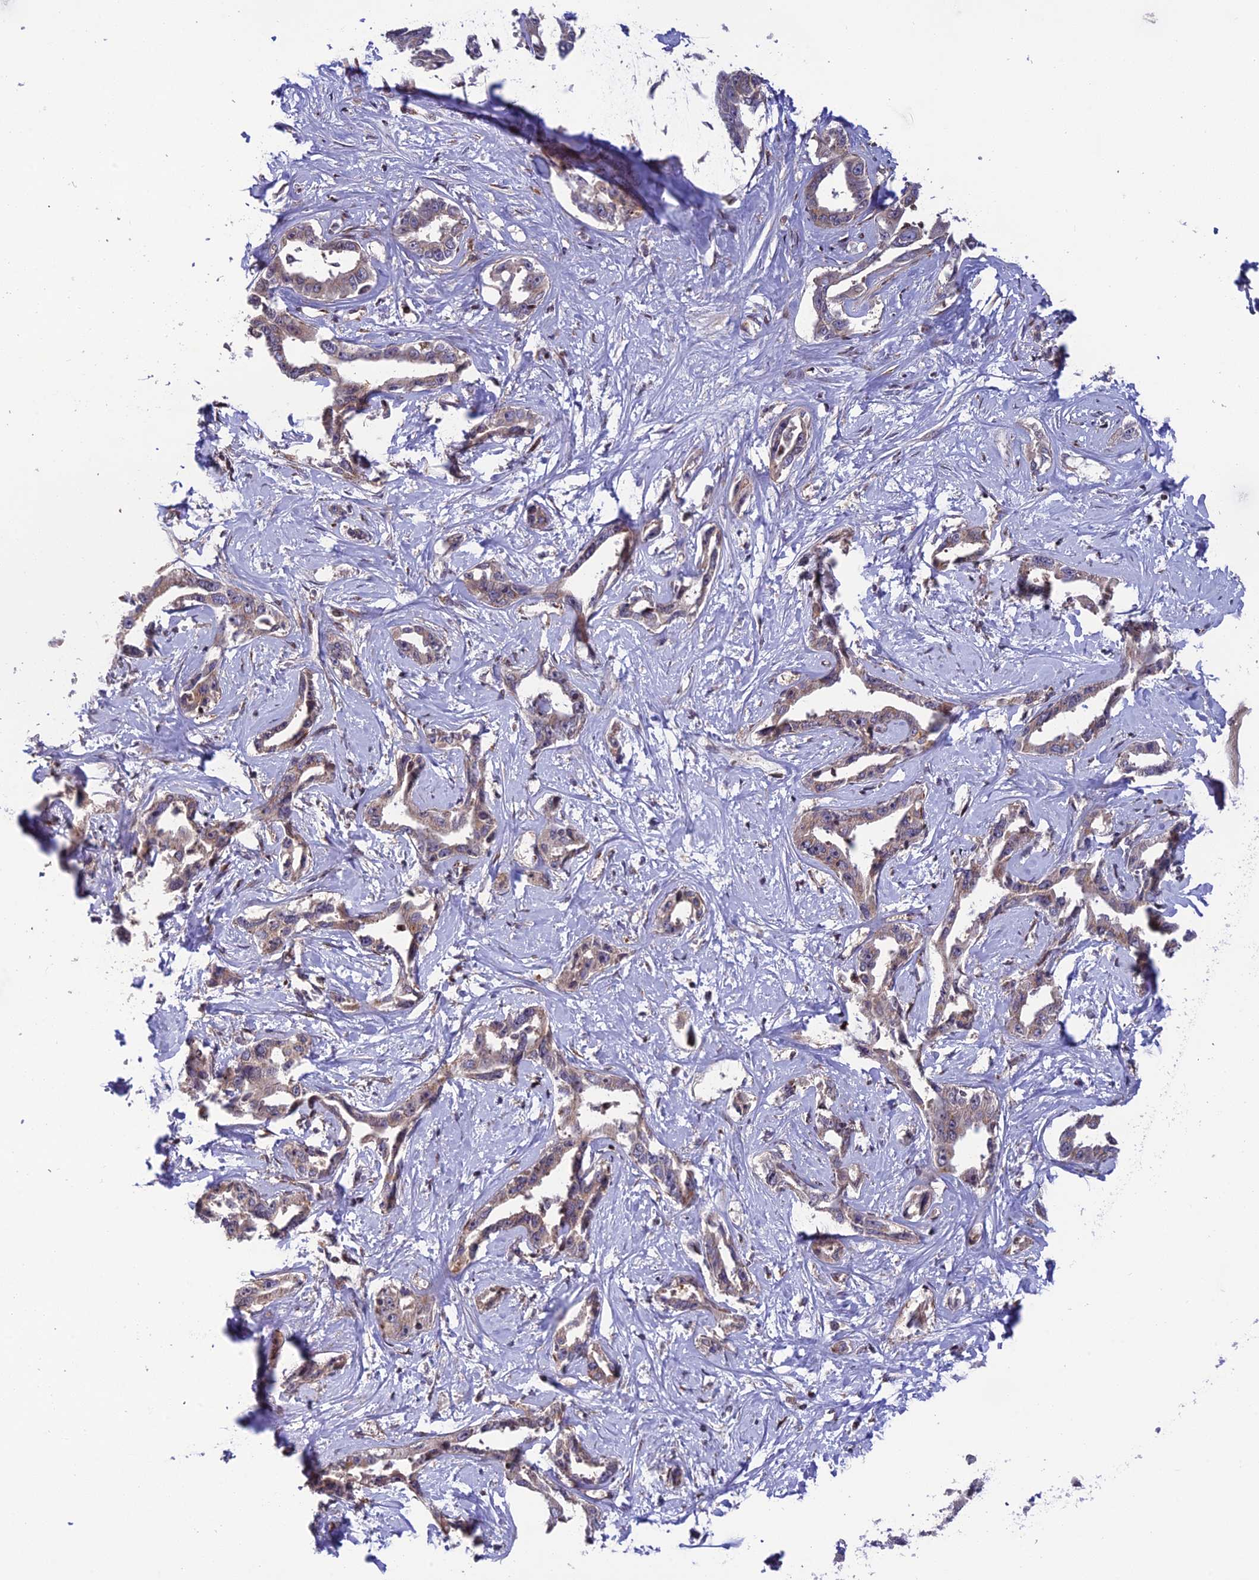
{"staining": {"intensity": "weak", "quantity": "25%-75%", "location": "cytoplasmic/membranous"}, "tissue": "liver cancer", "cell_type": "Tumor cells", "image_type": "cancer", "snomed": [{"axis": "morphology", "description": "Cholangiocarcinoma"}, {"axis": "topography", "description": "Liver"}], "caption": "An IHC photomicrograph of tumor tissue is shown. Protein staining in brown labels weak cytoplasmic/membranous positivity in liver cancer (cholangiocarcinoma) within tumor cells. The staining was performed using DAB (3,3'-diaminobenzidine) to visualize the protein expression in brown, while the nuclei were stained in blue with hematoxylin (Magnification: 20x).", "gene": "SMIM7", "patient": {"sex": "male", "age": 59}}